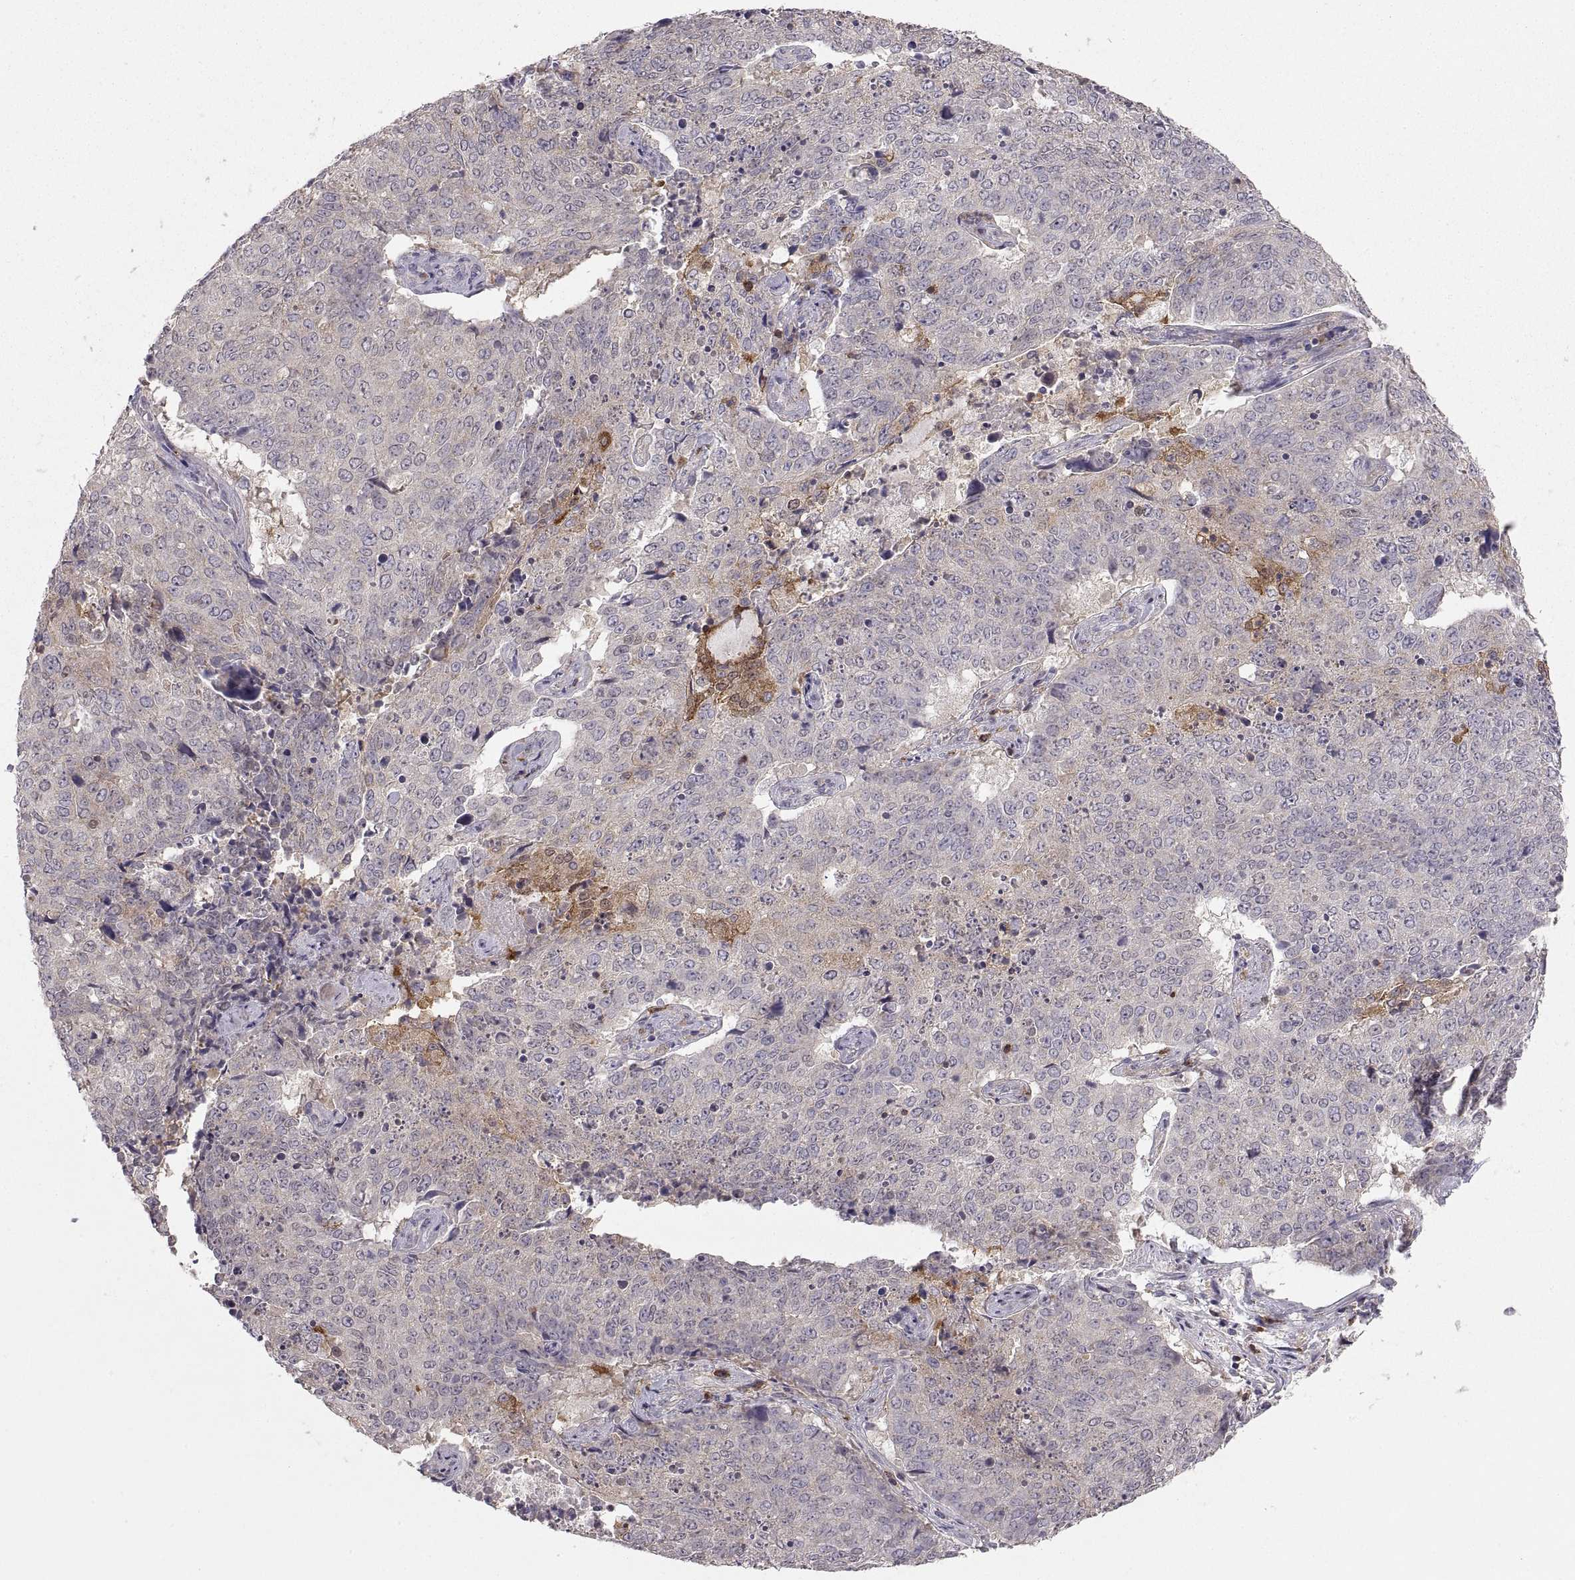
{"staining": {"intensity": "moderate", "quantity": "<25%", "location": "cytoplasmic/membranous"}, "tissue": "lung cancer", "cell_type": "Tumor cells", "image_type": "cancer", "snomed": [{"axis": "morphology", "description": "Normal tissue, NOS"}, {"axis": "morphology", "description": "Squamous cell carcinoma, NOS"}, {"axis": "topography", "description": "Bronchus"}, {"axis": "topography", "description": "Lung"}], "caption": "Moderate cytoplasmic/membranous positivity for a protein is seen in approximately <25% of tumor cells of lung cancer using immunohistochemistry (IHC).", "gene": "EZR", "patient": {"sex": "male", "age": 64}}